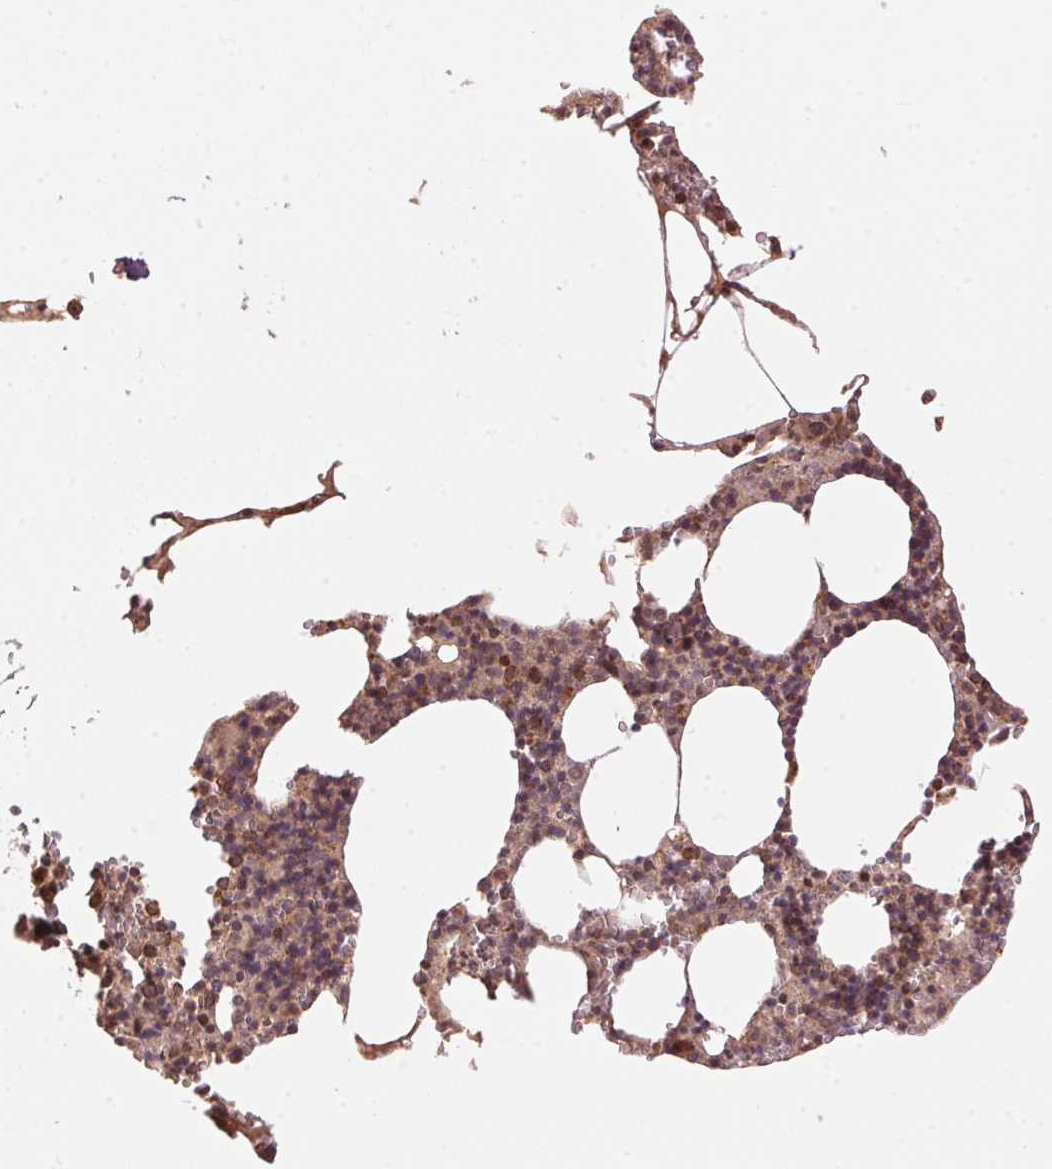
{"staining": {"intensity": "moderate", "quantity": "25%-75%", "location": "cytoplasmic/membranous"}, "tissue": "bone marrow", "cell_type": "Hematopoietic cells", "image_type": "normal", "snomed": [{"axis": "morphology", "description": "Normal tissue, NOS"}, {"axis": "topography", "description": "Bone marrow"}], "caption": "Immunohistochemical staining of unremarkable bone marrow displays medium levels of moderate cytoplasmic/membranous staining in about 25%-75% of hematopoietic cells.", "gene": "ARHGAP6", "patient": {"sex": "male", "age": 54}}